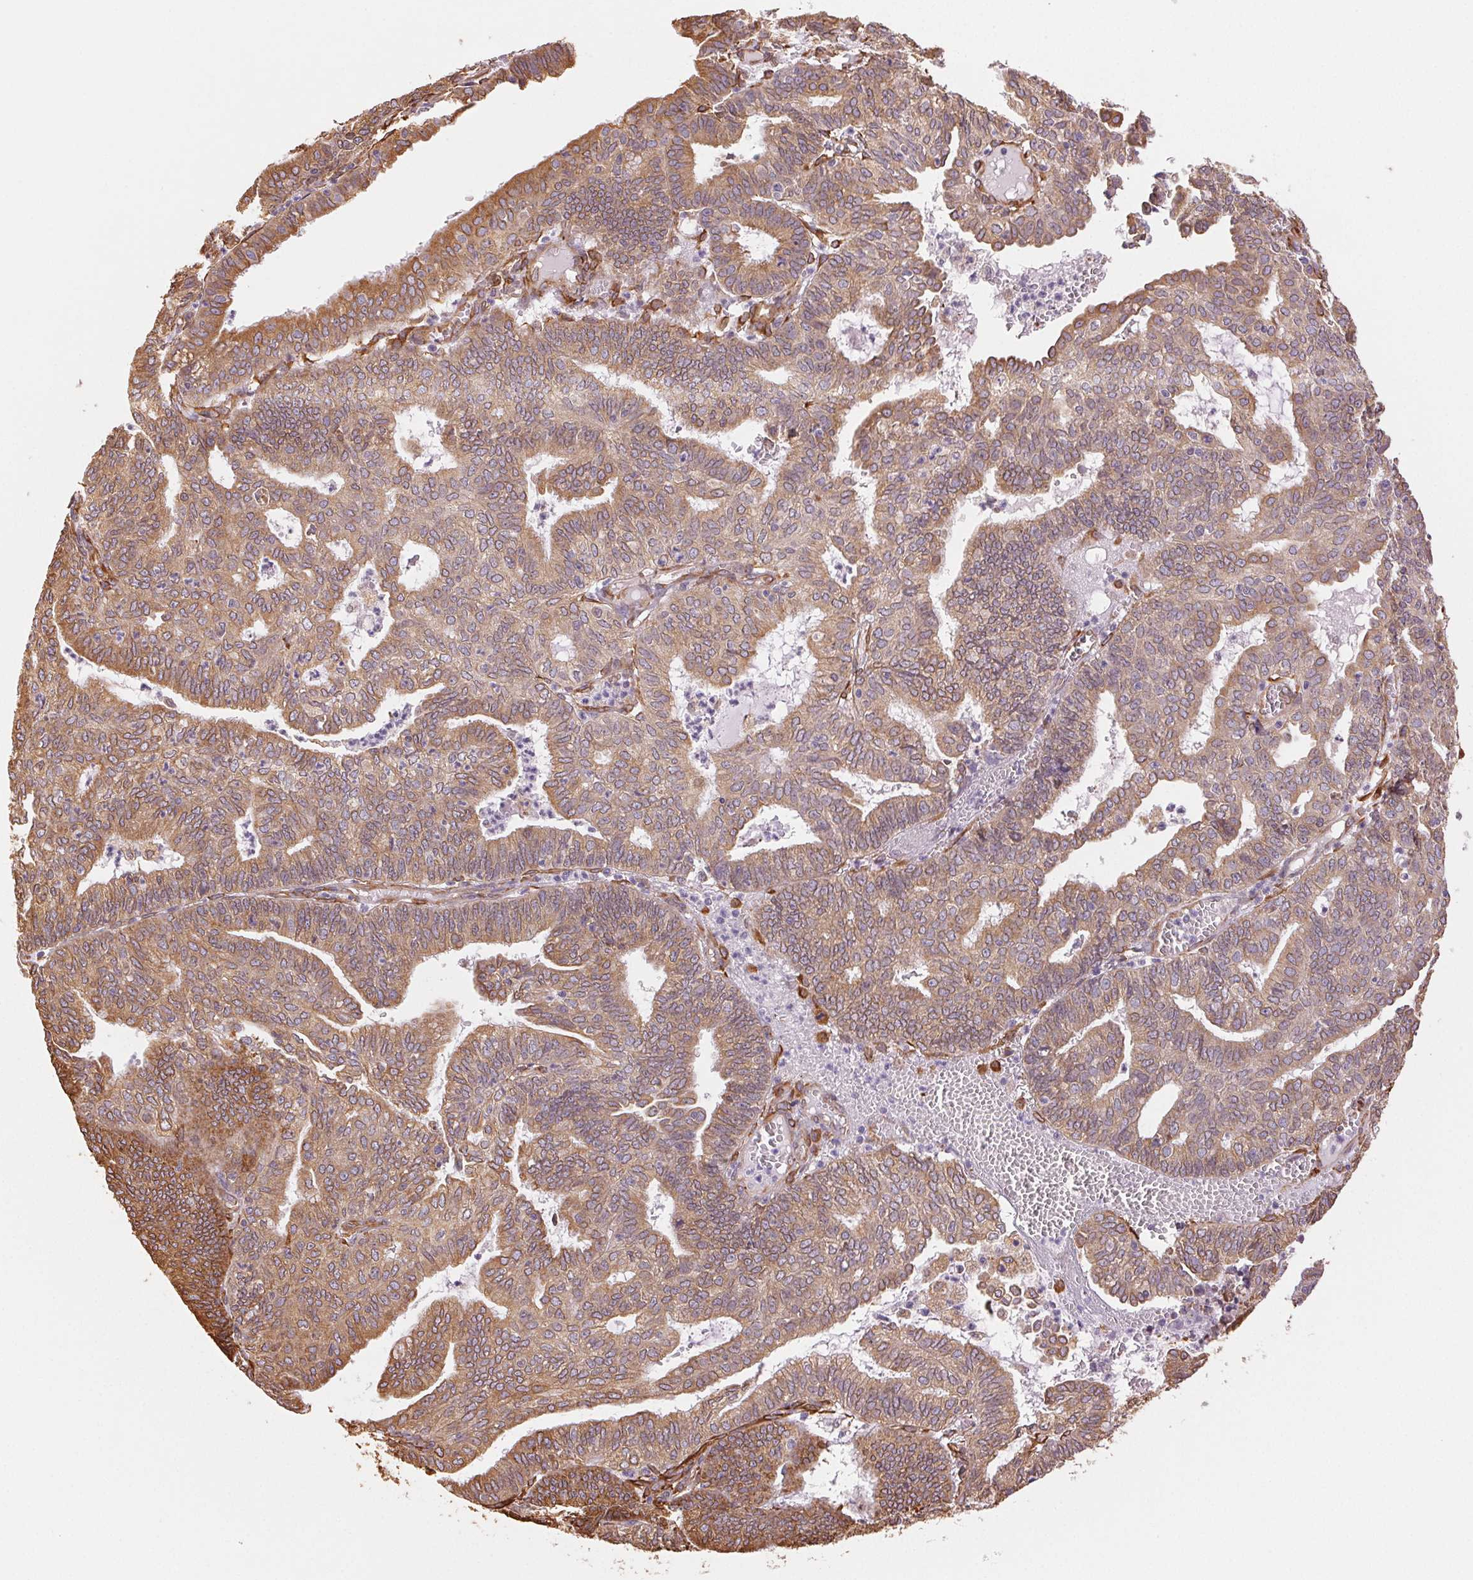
{"staining": {"intensity": "moderate", "quantity": ">75%", "location": "cytoplasmic/membranous"}, "tissue": "endometrial cancer", "cell_type": "Tumor cells", "image_type": "cancer", "snomed": [{"axis": "morphology", "description": "Adenocarcinoma, NOS"}, {"axis": "topography", "description": "Endometrium"}], "caption": "Human endometrial adenocarcinoma stained with a protein marker demonstrates moderate staining in tumor cells.", "gene": "RCN3", "patient": {"sex": "female", "age": 61}}